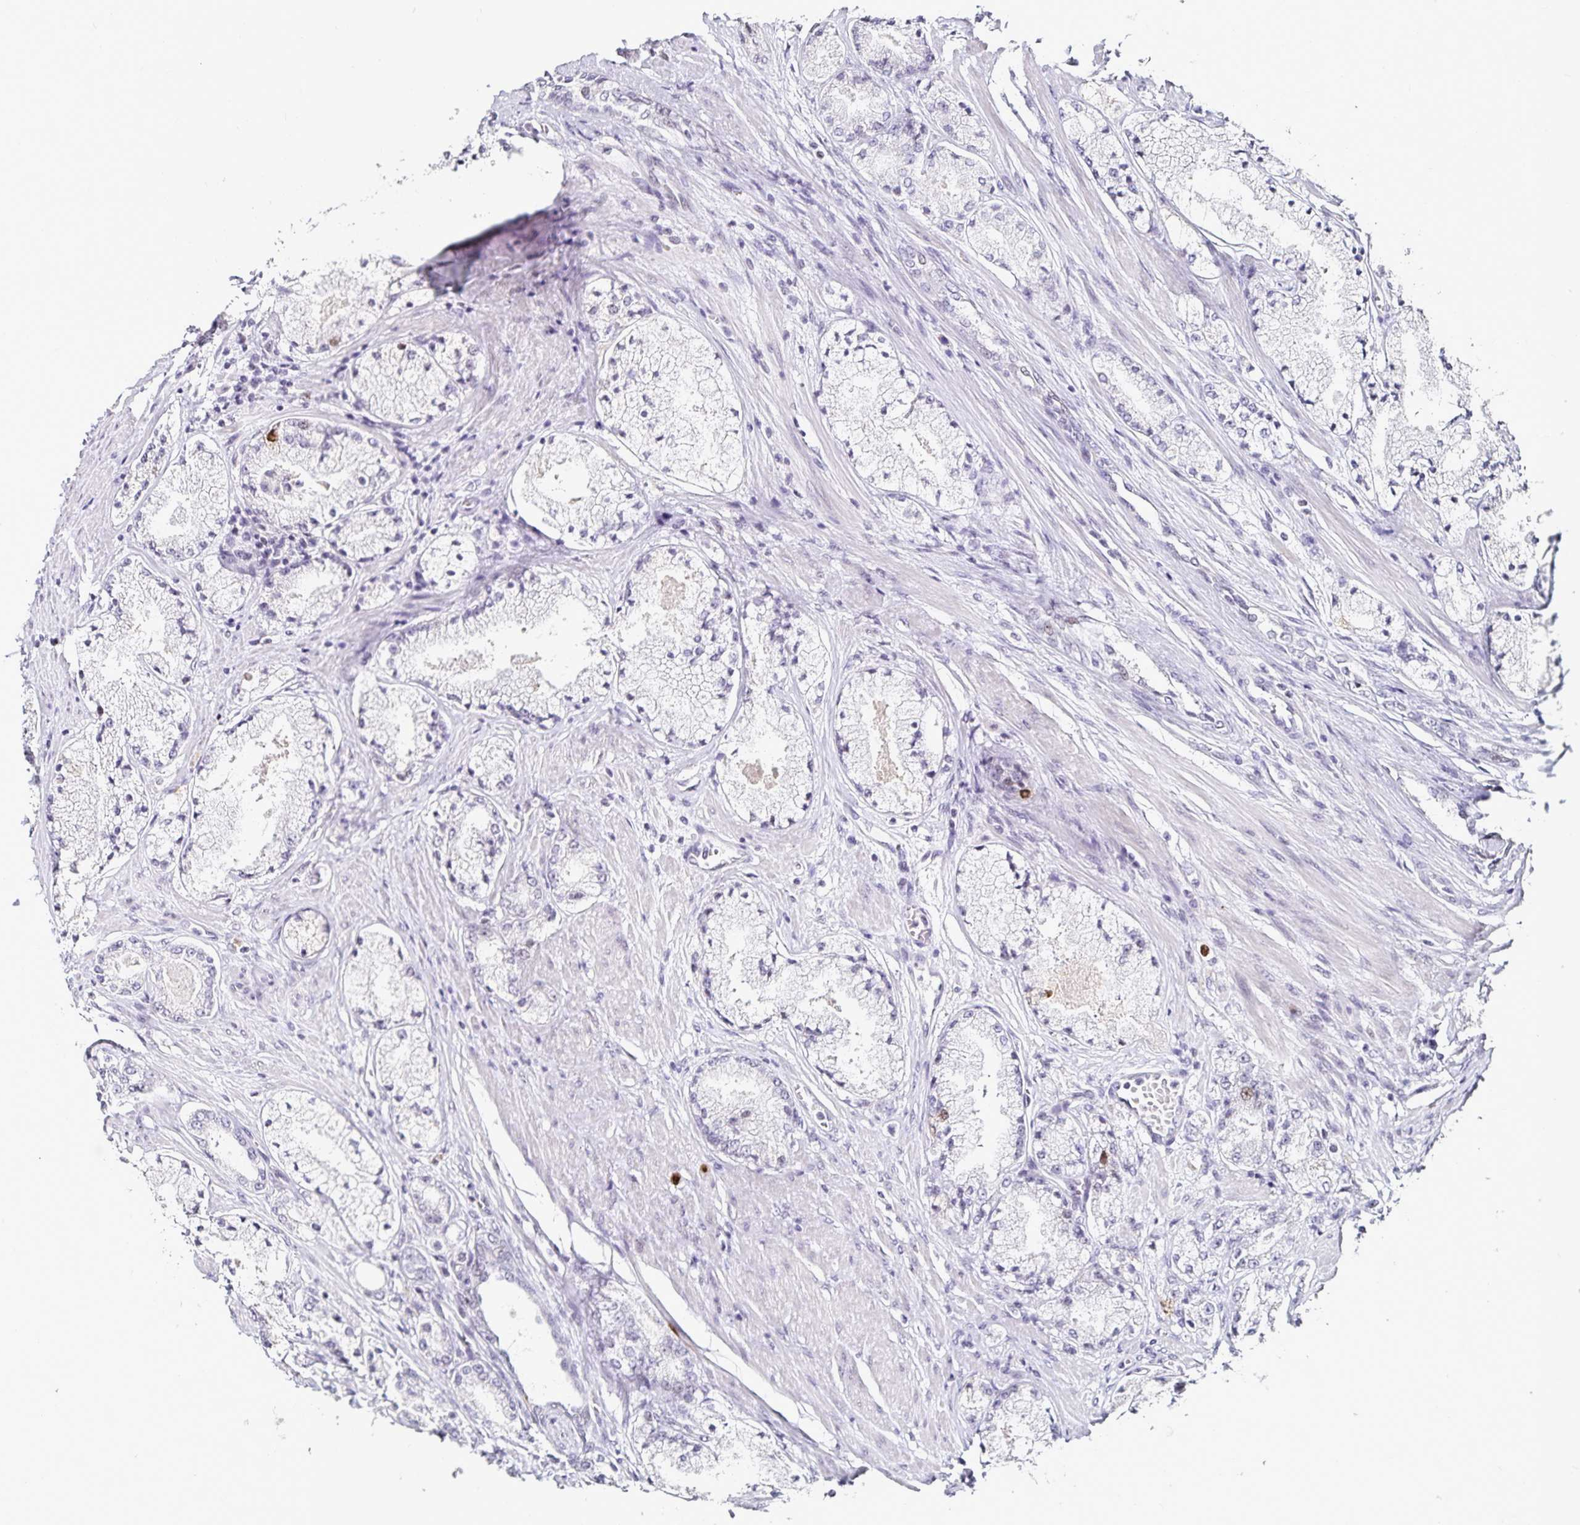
{"staining": {"intensity": "negative", "quantity": "none", "location": "none"}, "tissue": "prostate cancer", "cell_type": "Tumor cells", "image_type": "cancer", "snomed": [{"axis": "morphology", "description": "Adenocarcinoma, High grade"}, {"axis": "topography", "description": "Prostate"}], "caption": "Adenocarcinoma (high-grade) (prostate) was stained to show a protein in brown. There is no significant positivity in tumor cells.", "gene": "ANLN", "patient": {"sex": "male", "age": 63}}